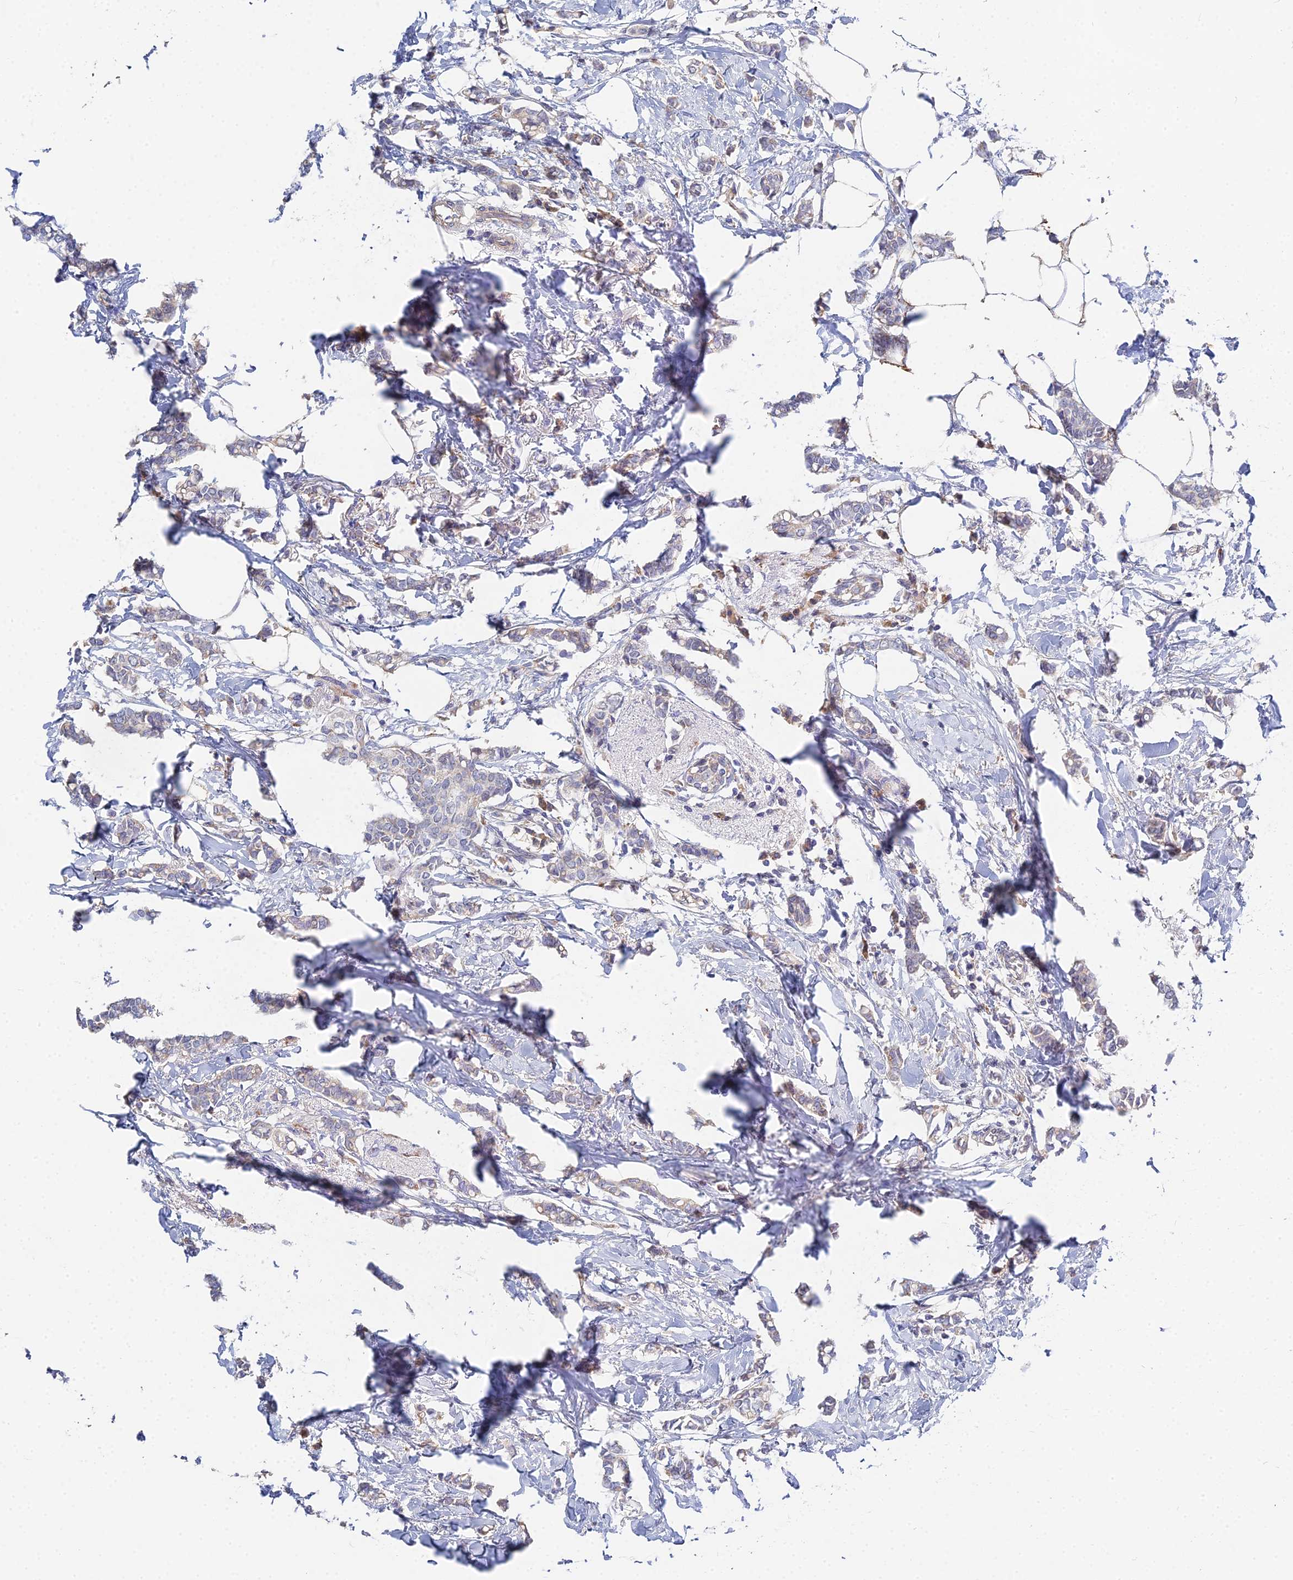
{"staining": {"intensity": "negative", "quantity": "none", "location": "none"}, "tissue": "breast cancer", "cell_type": "Tumor cells", "image_type": "cancer", "snomed": [{"axis": "morphology", "description": "Duct carcinoma"}, {"axis": "topography", "description": "Breast"}], "caption": "DAB (3,3'-diaminobenzidine) immunohistochemical staining of human invasive ductal carcinoma (breast) shows no significant staining in tumor cells.", "gene": "DNAH14", "patient": {"sex": "female", "age": 41}}